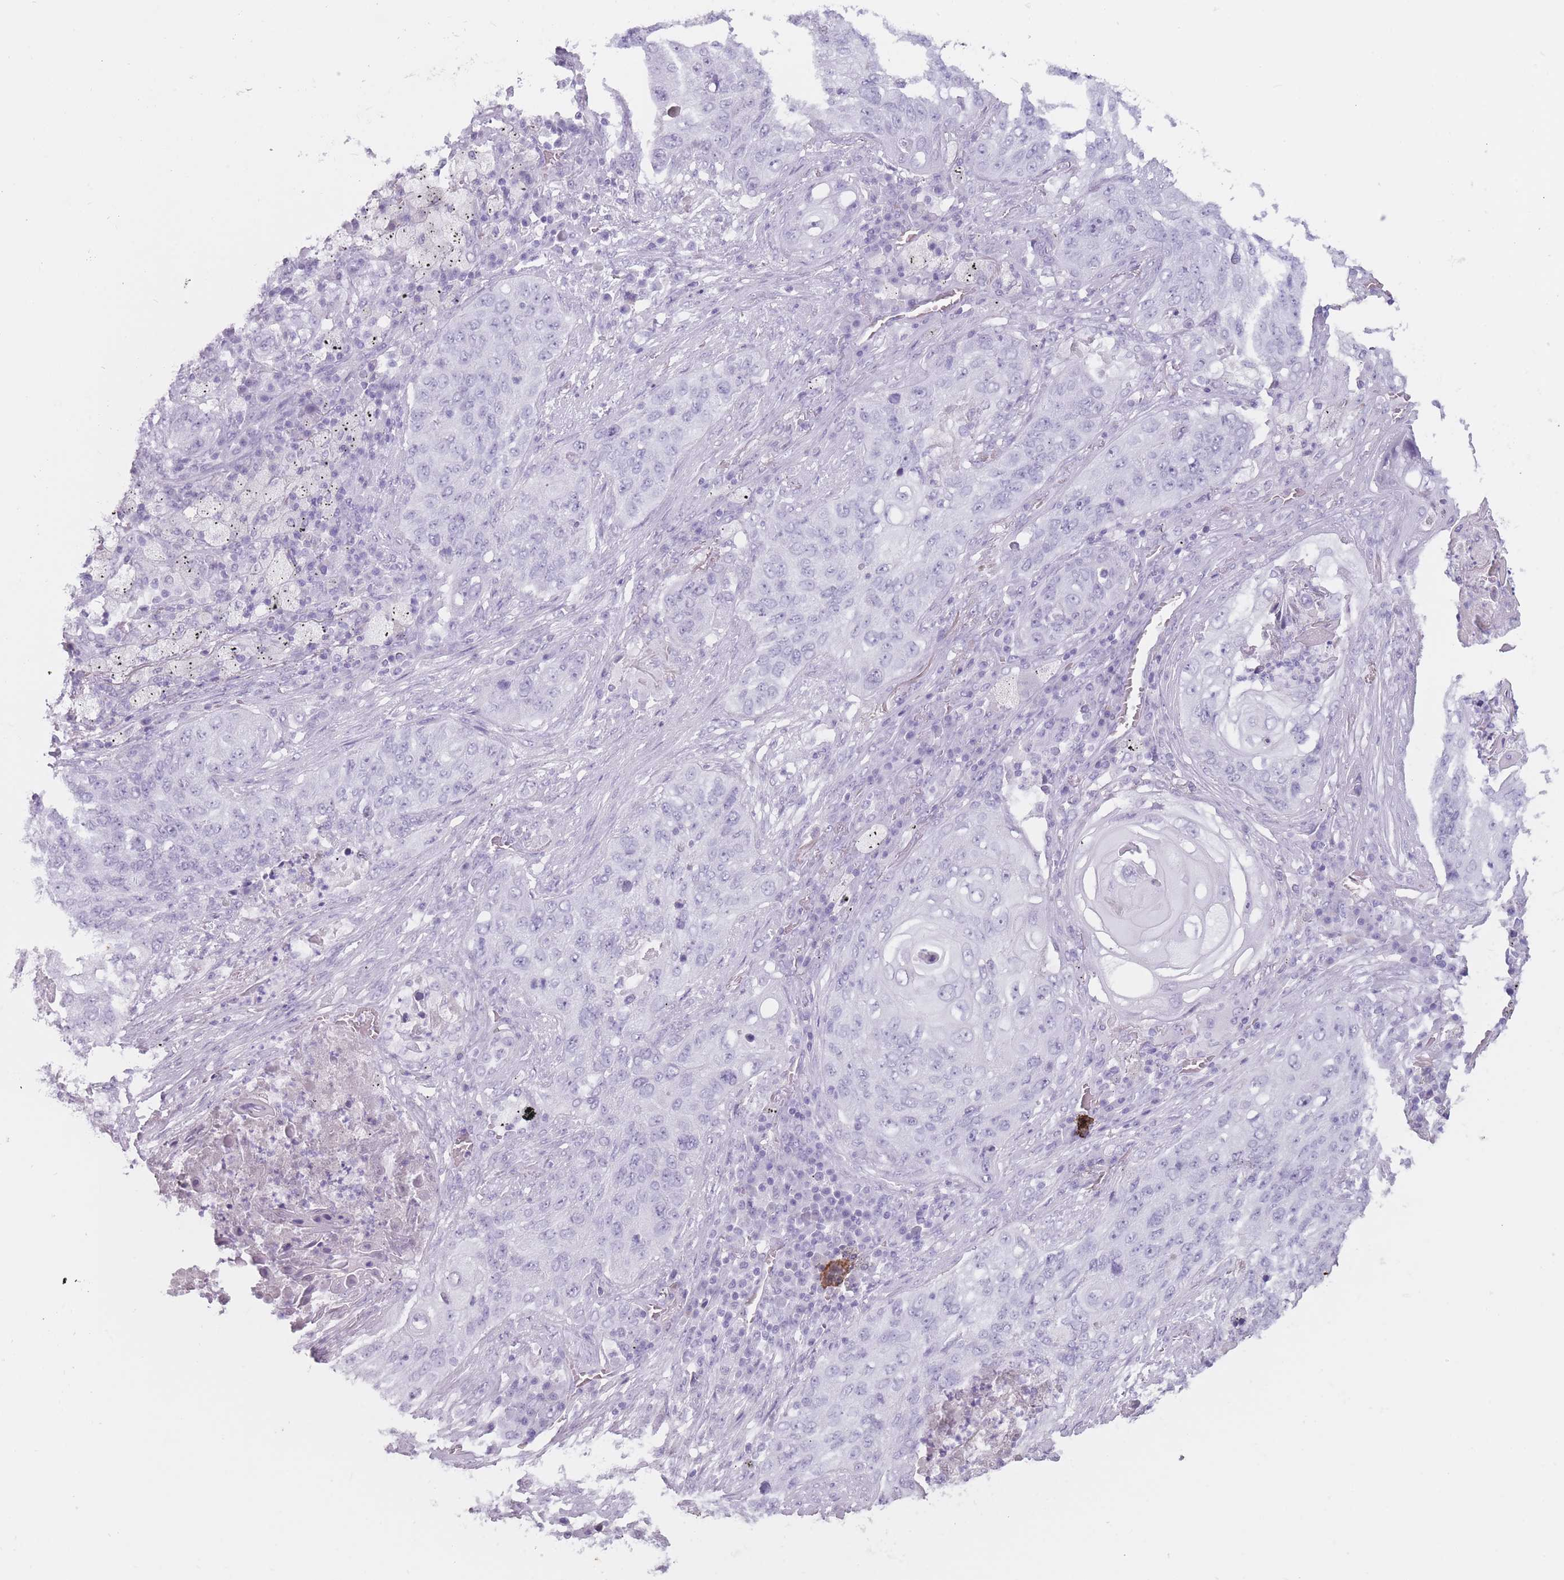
{"staining": {"intensity": "negative", "quantity": "none", "location": "none"}, "tissue": "lung cancer", "cell_type": "Tumor cells", "image_type": "cancer", "snomed": [{"axis": "morphology", "description": "Squamous cell carcinoma, NOS"}, {"axis": "topography", "description": "Lung"}], "caption": "This is a histopathology image of immunohistochemistry staining of lung squamous cell carcinoma, which shows no positivity in tumor cells. (DAB immunohistochemistry (IHC), high magnification).", "gene": "PNMA3", "patient": {"sex": "female", "age": 63}}